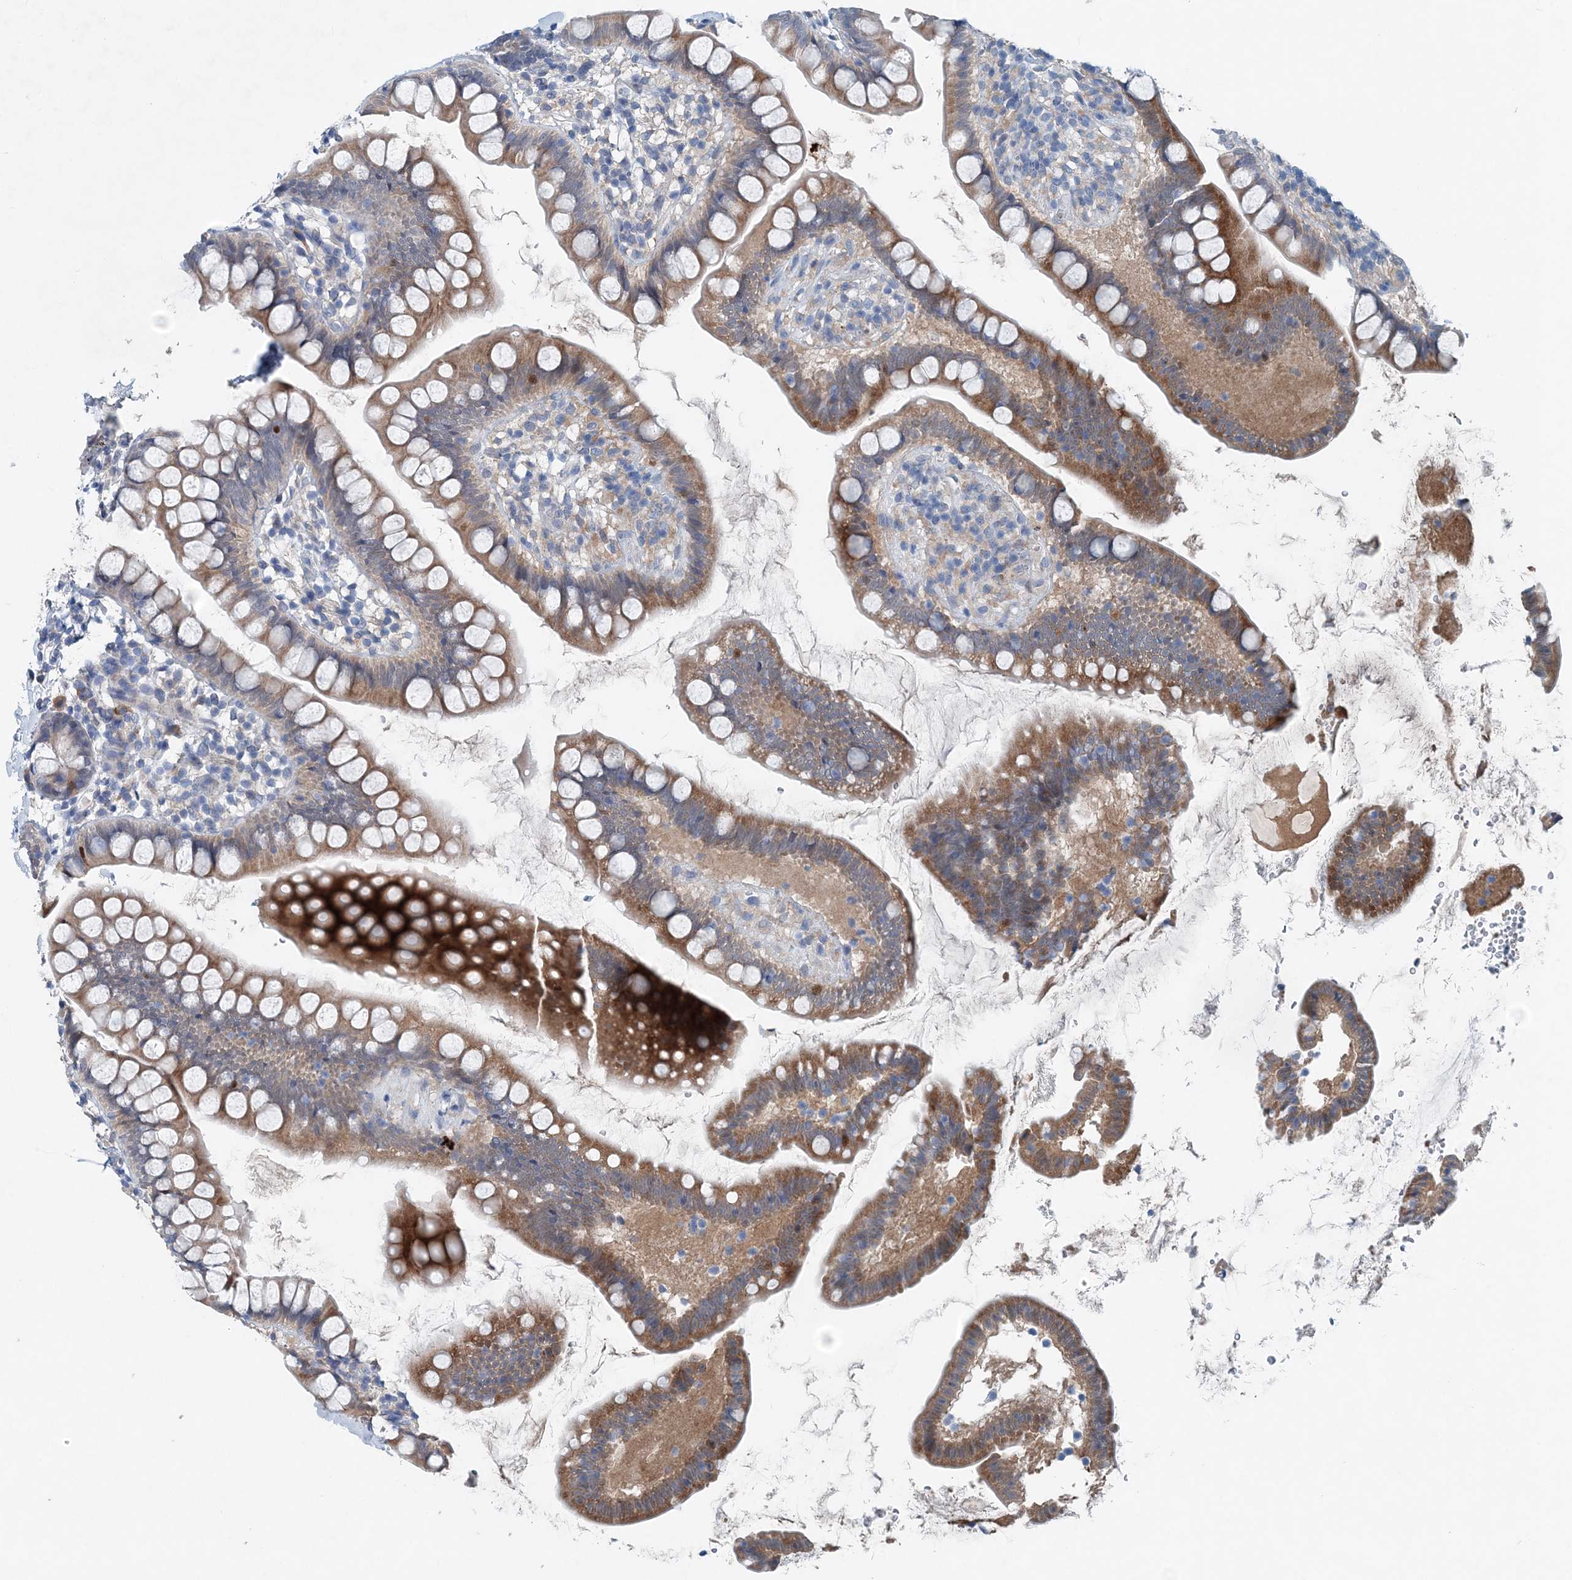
{"staining": {"intensity": "moderate", "quantity": "25%-75%", "location": "cytoplasmic/membranous"}, "tissue": "small intestine", "cell_type": "Glandular cells", "image_type": "normal", "snomed": [{"axis": "morphology", "description": "Normal tissue, NOS"}, {"axis": "topography", "description": "Small intestine"}], "caption": "Glandular cells show medium levels of moderate cytoplasmic/membranous positivity in about 25%-75% of cells in normal human small intestine.", "gene": "PFN2", "patient": {"sex": "female", "age": 84}}